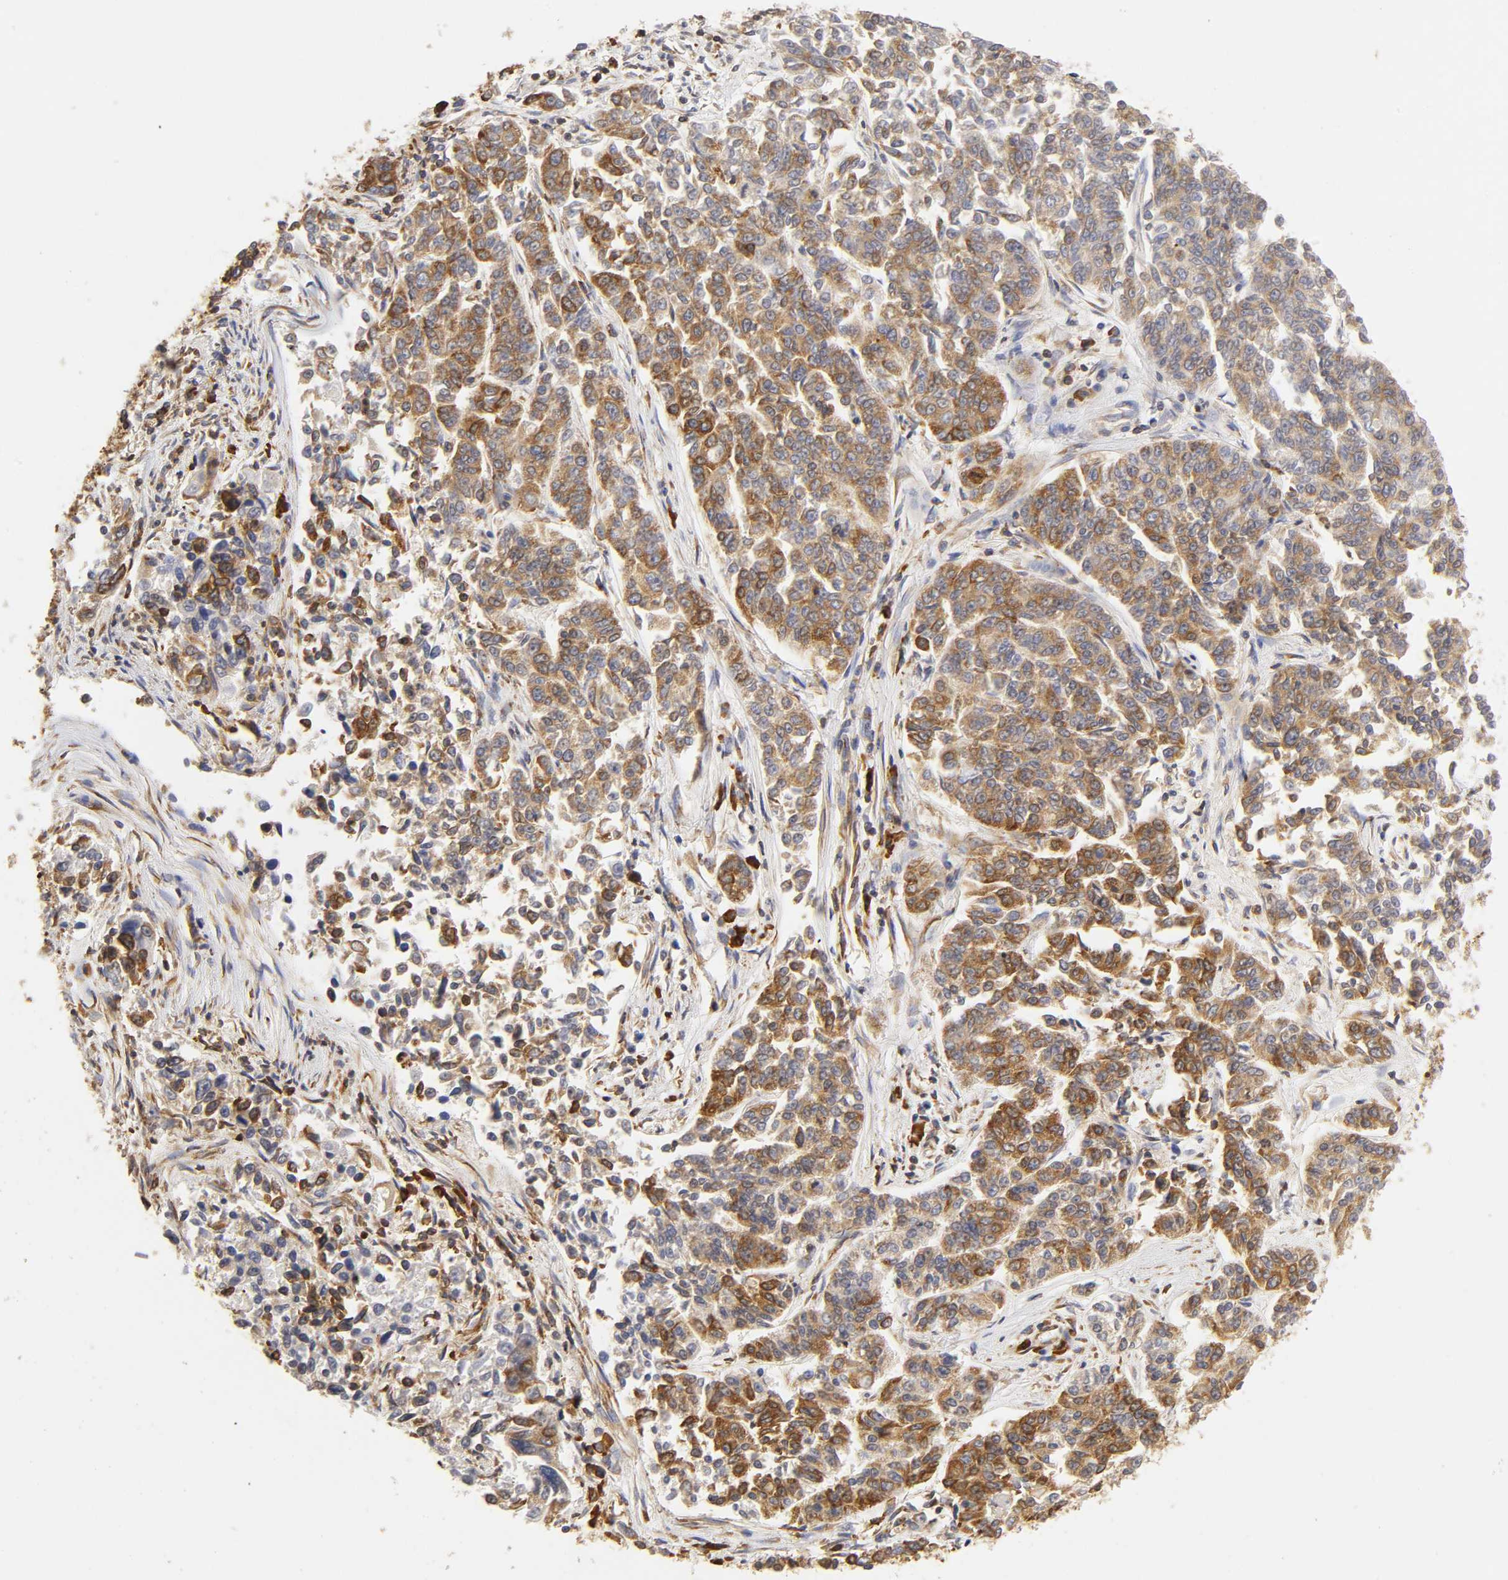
{"staining": {"intensity": "moderate", "quantity": ">75%", "location": "cytoplasmic/membranous"}, "tissue": "lung cancer", "cell_type": "Tumor cells", "image_type": "cancer", "snomed": [{"axis": "morphology", "description": "Adenocarcinoma, NOS"}, {"axis": "topography", "description": "Lung"}], "caption": "Tumor cells reveal moderate cytoplasmic/membranous expression in approximately >75% of cells in adenocarcinoma (lung).", "gene": "RPL14", "patient": {"sex": "male", "age": 84}}